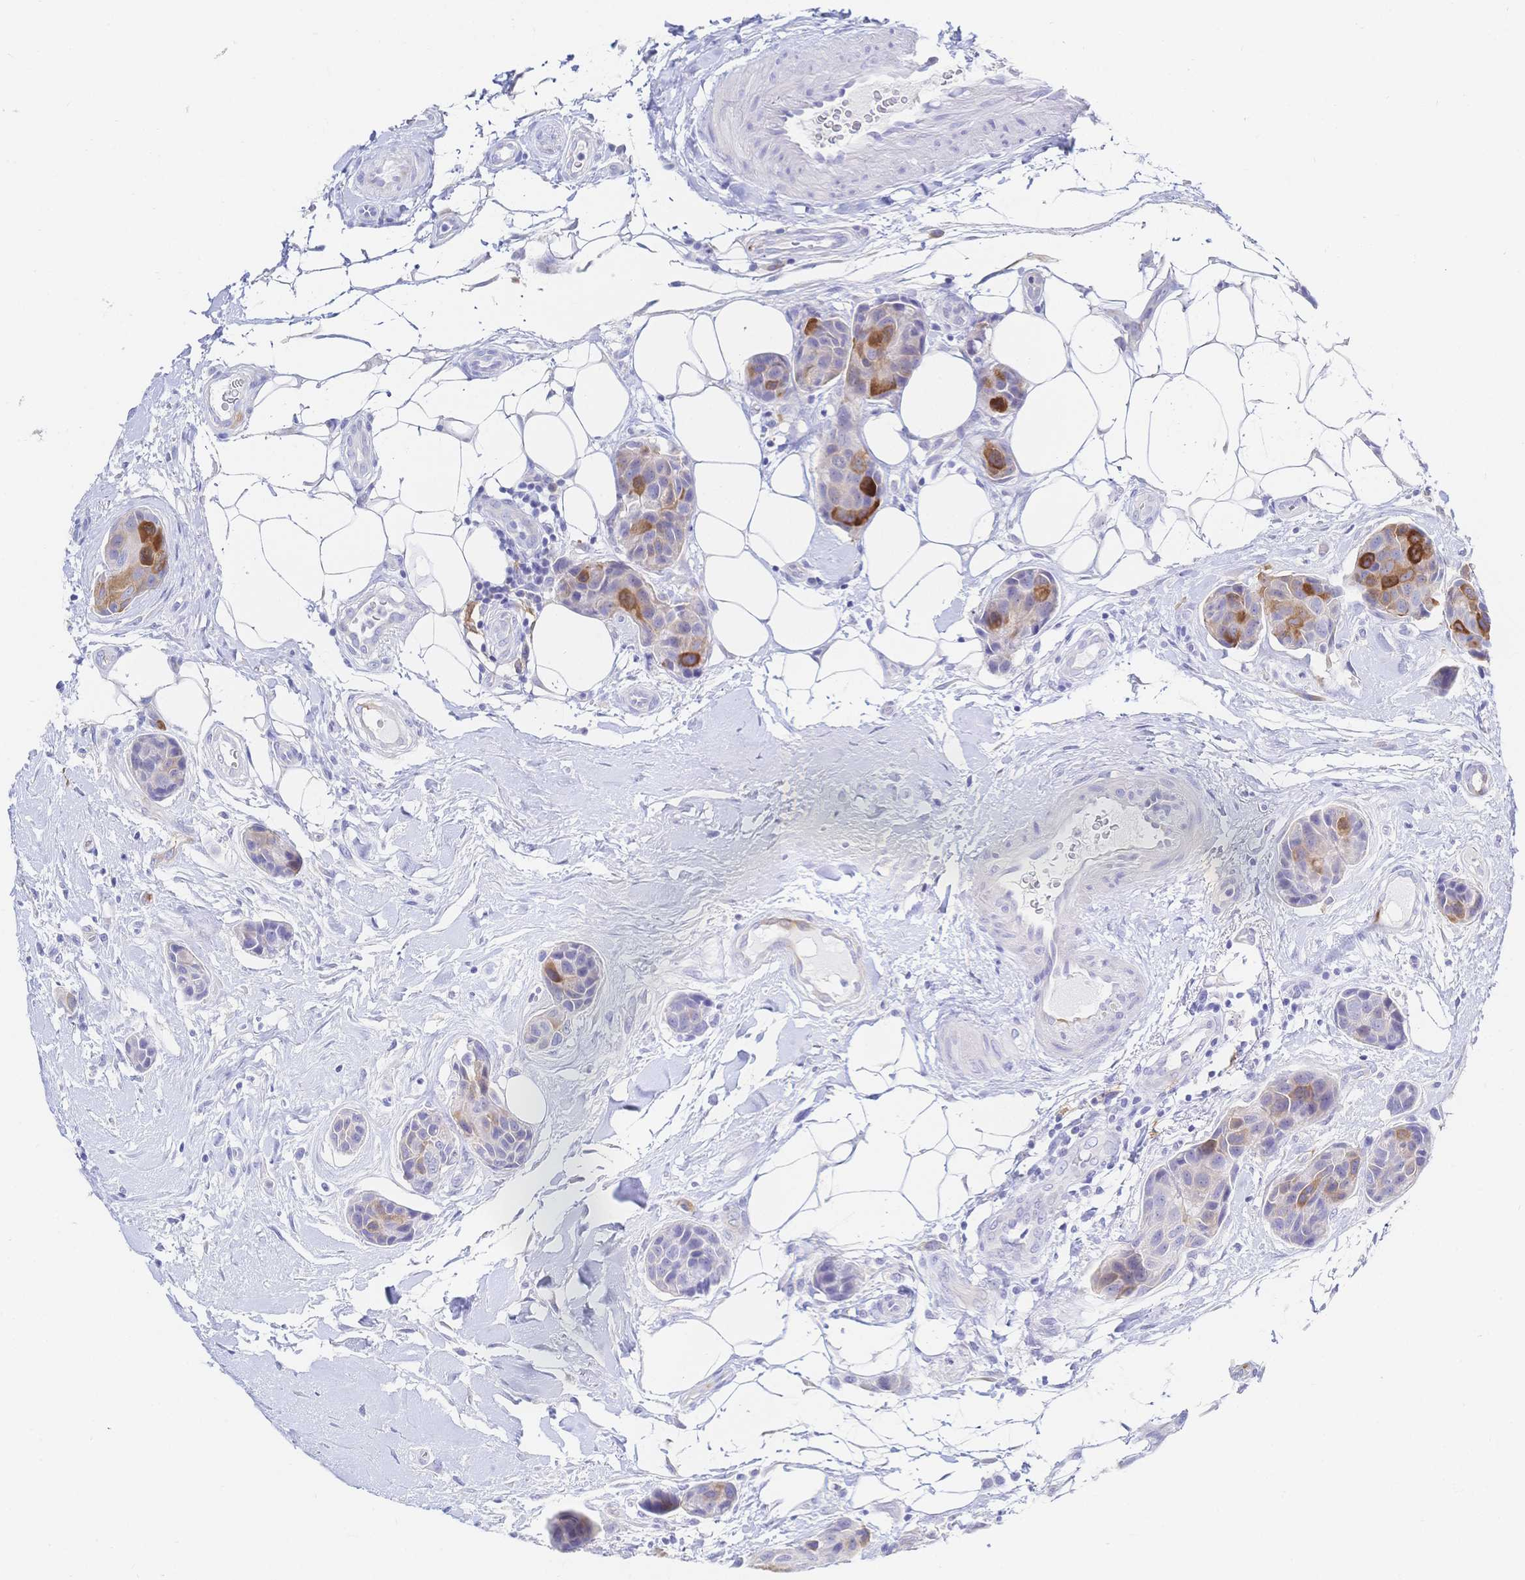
{"staining": {"intensity": "strong", "quantity": "<25%", "location": "cytoplasmic/membranous"}, "tissue": "breast cancer", "cell_type": "Tumor cells", "image_type": "cancer", "snomed": [{"axis": "morphology", "description": "Duct carcinoma"}, {"axis": "topography", "description": "Breast"}, {"axis": "topography", "description": "Lymph node"}], "caption": "DAB immunohistochemical staining of human breast infiltrating ductal carcinoma demonstrates strong cytoplasmic/membranous protein positivity in about <25% of tumor cells.", "gene": "RRM1", "patient": {"sex": "female", "age": 80}}